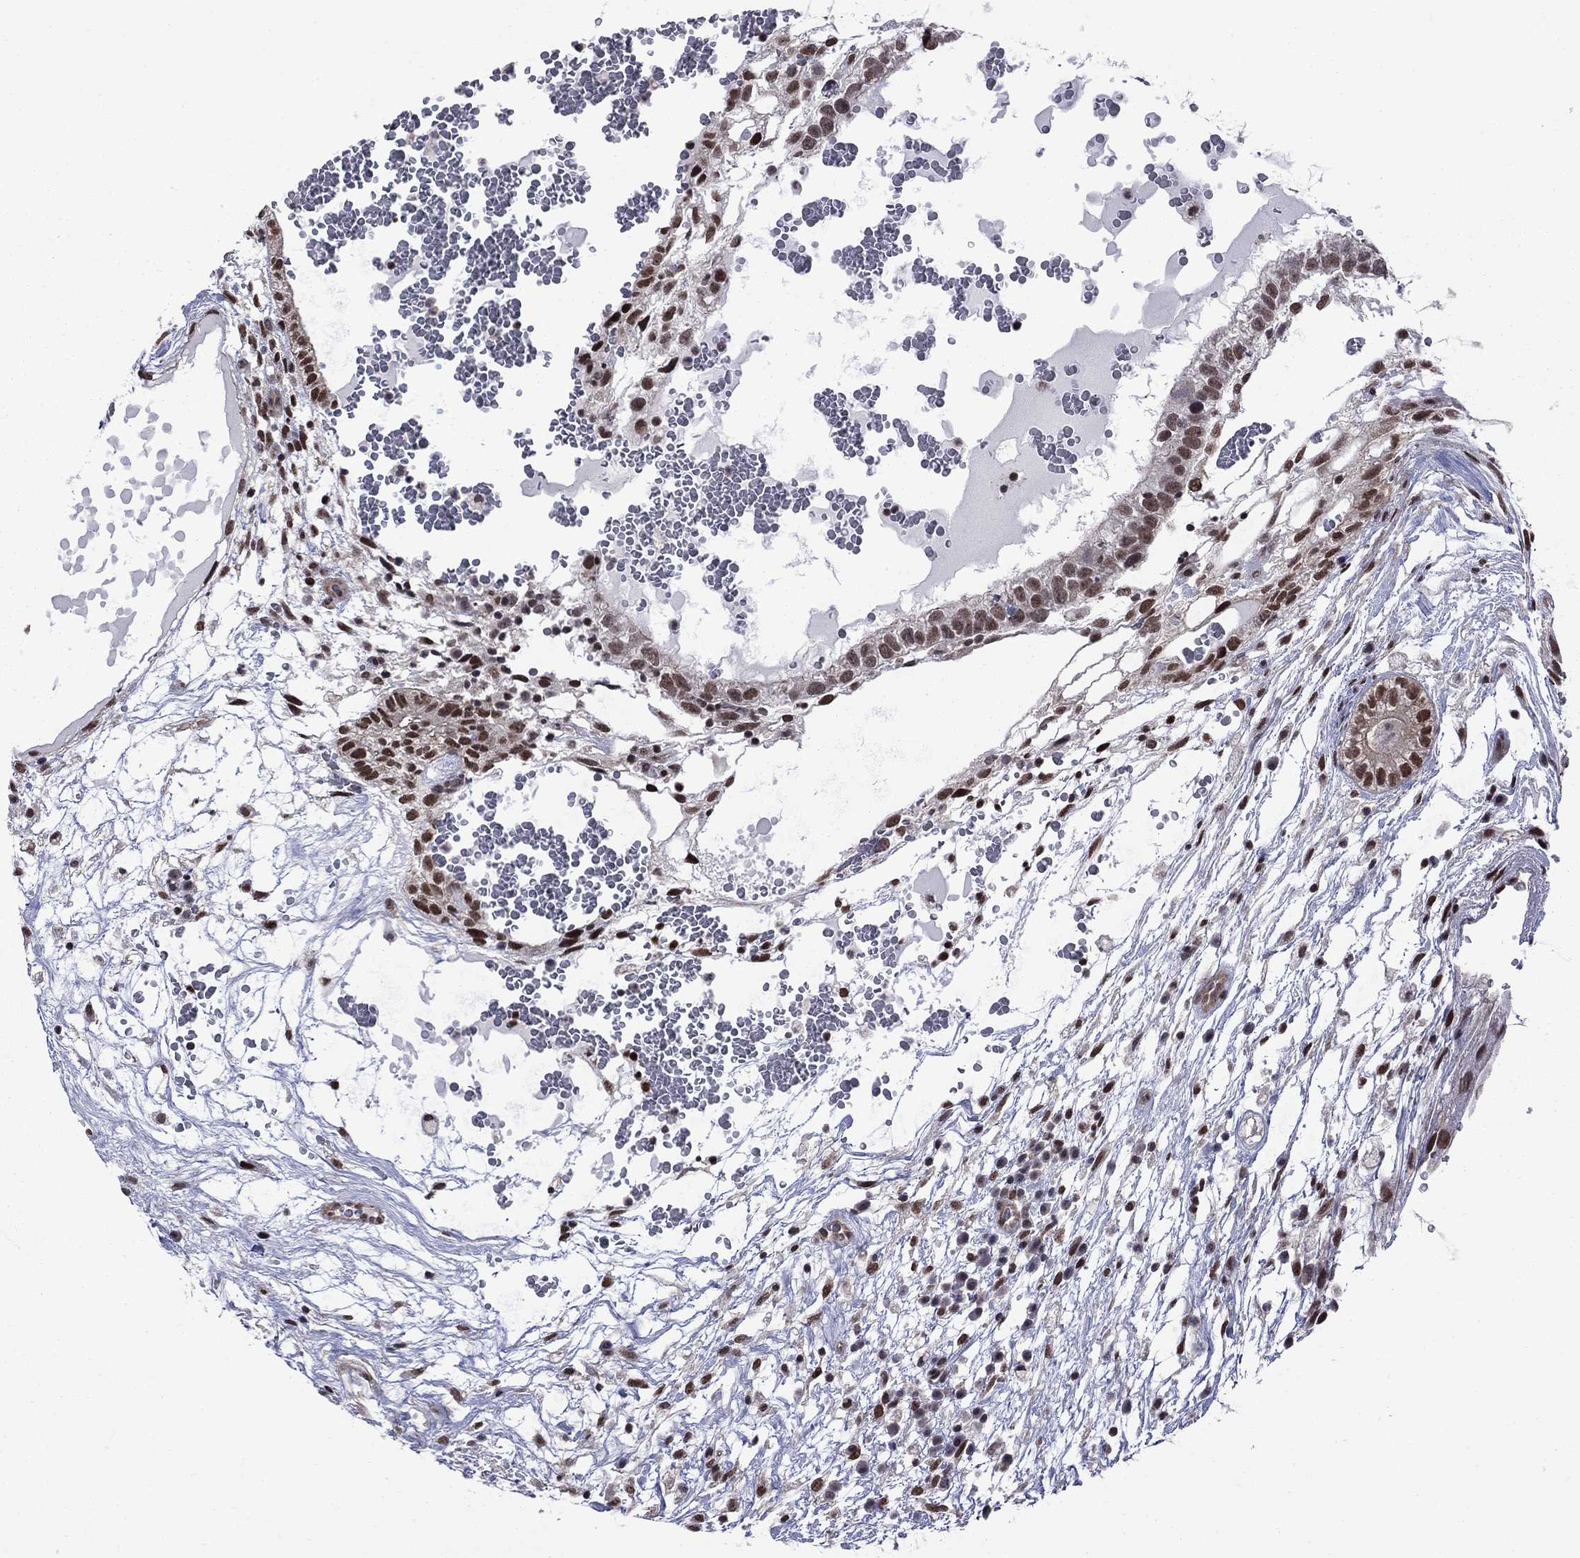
{"staining": {"intensity": "strong", "quantity": "25%-75%", "location": "nuclear"}, "tissue": "testis cancer", "cell_type": "Tumor cells", "image_type": "cancer", "snomed": [{"axis": "morphology", "description": "Normal tissue, NOS"}, {"axis": "morphology", "description": "Carcinoma, Embryonal, NOS"}, {"axis": "topography", "description": "Testis"}], "caption": "Testis cancer stained with a brown dye reveals strong nuclear positive expression in approximately 25%-75% of tumor cells.", "gene": "BRF1", "patient": {"sex": "male", "age": 32}}